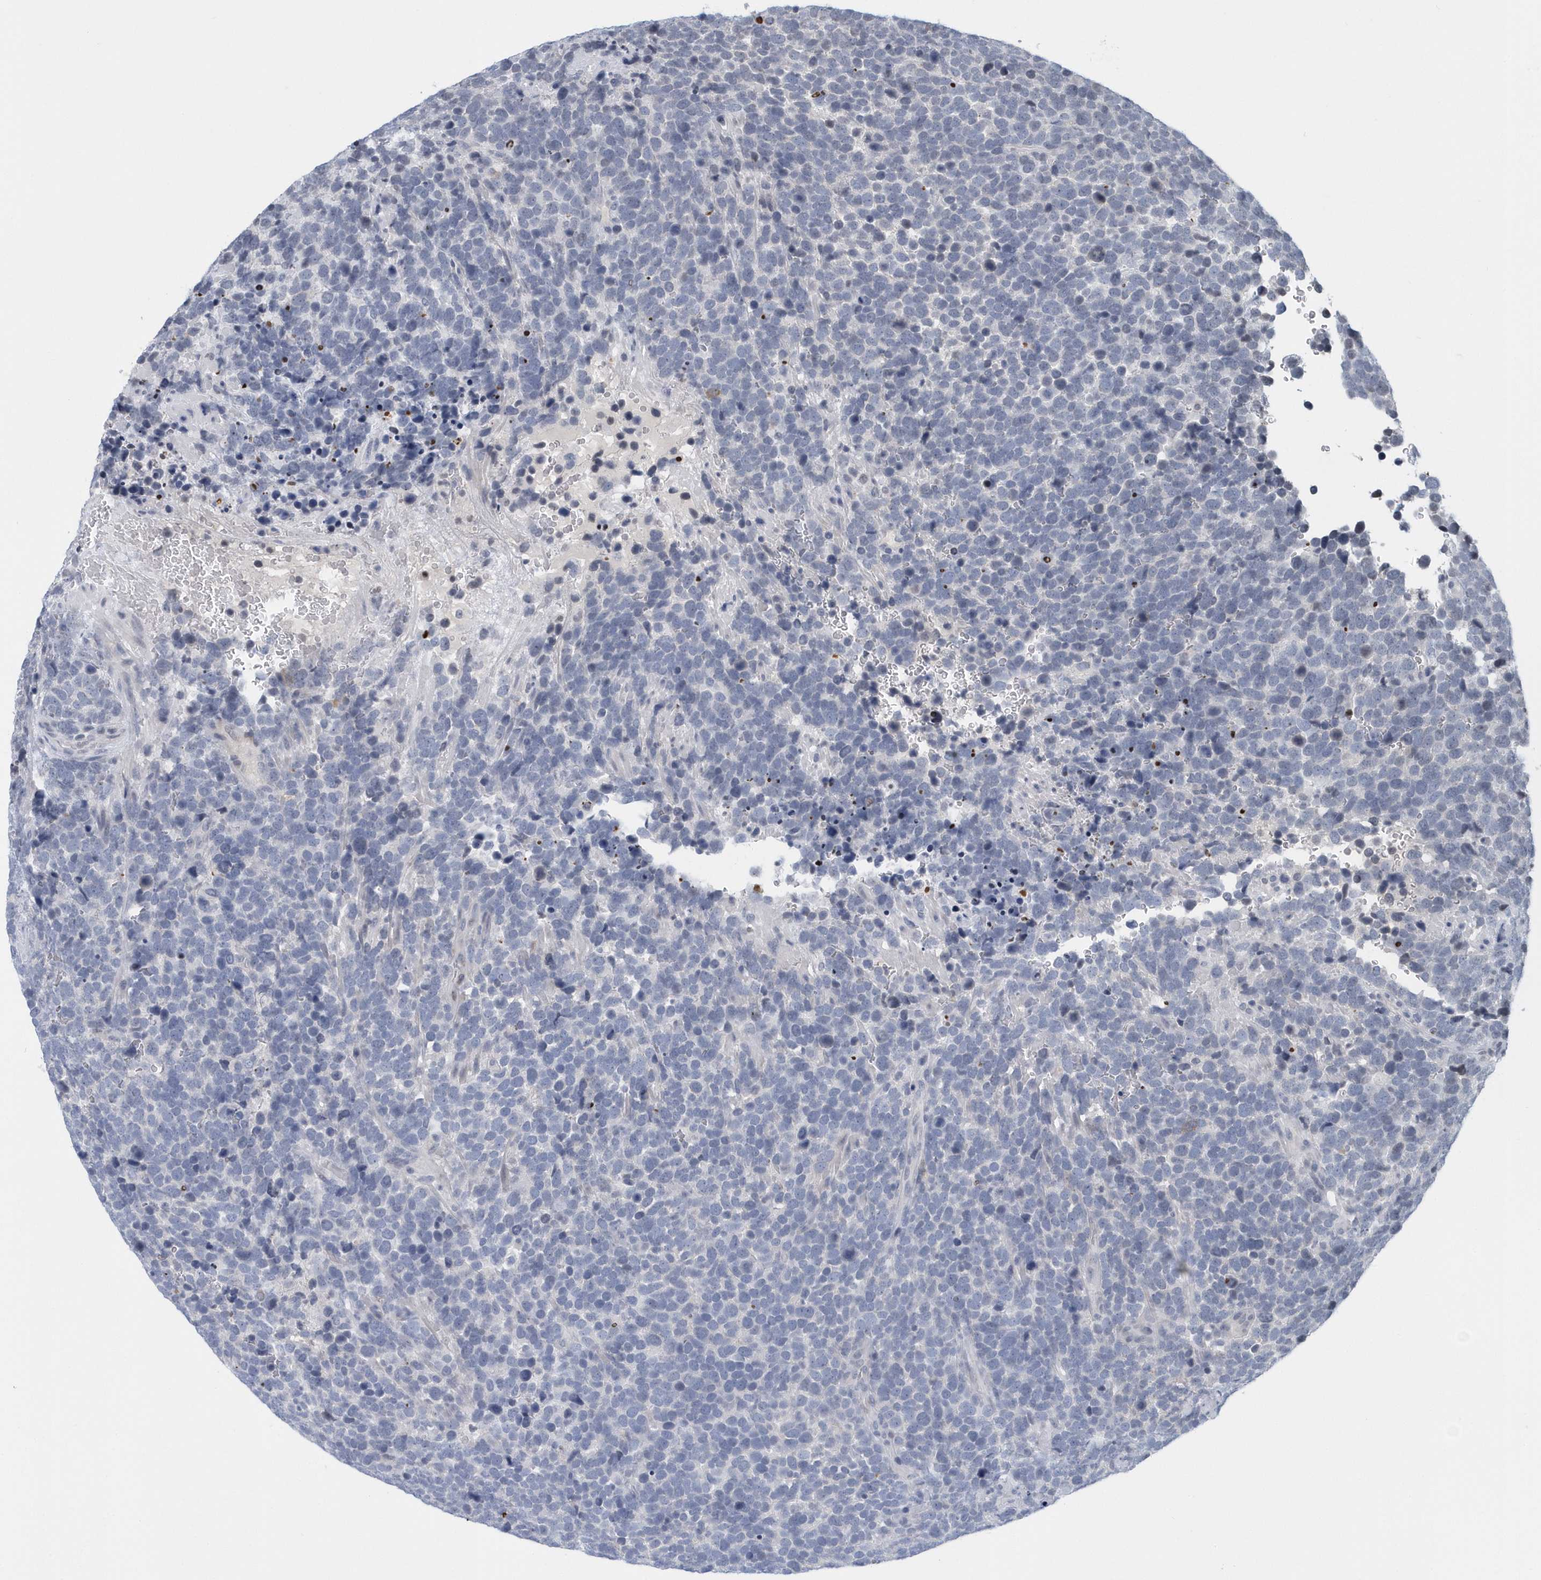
{"staining": {"intensity": "negative", "quantity": "none", "location": "none"}, "tissue": "urothelial cancer", "cell_type": "Tumor cells", "image_type": "cancer", "snomed": [{"axis": "morphology", "description": "Urothelial carcinoma, High grade"}, {"axis": "topography", "description": "Urinary bladder"}], "caption": "Histopathology image shows no protein expression in tumor cells of urothelial cancer tissue.", "gene": "VWA5B2", "patient": {"sex": "female", "age": 82}}